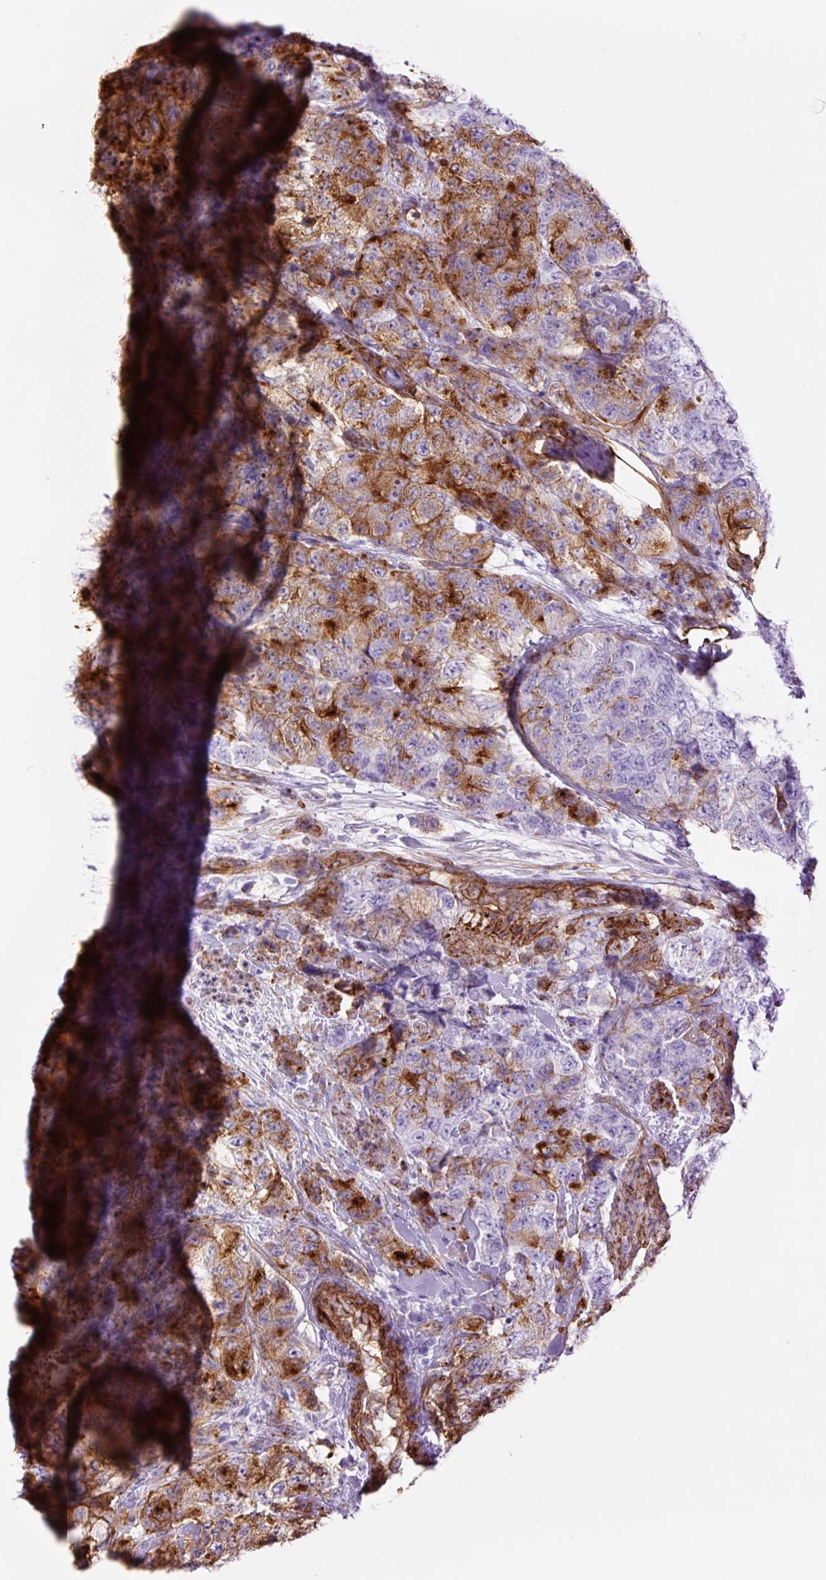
{"staining": {"intensity": "moderate", "quantity": "<25%", "location": "cytoplasmic/membranous"}, "tissue": "urothelial cancer", "cell_type": "Tumor cells", "image_type": "cancer", "snomed": [{"axis": "morphology", "description": "Urothelial carcinoma, High grade"}, {"axis": "topography", "description": "Urinary bladder"}], "caption": "Tumor cells show low levels of moderate cytoplasmic/membranous positivity in about <25% of cells in urothelial carcinoma (high-grade).", "gene": "CAV1", "patient": {"sex": "female", "age": 78}}